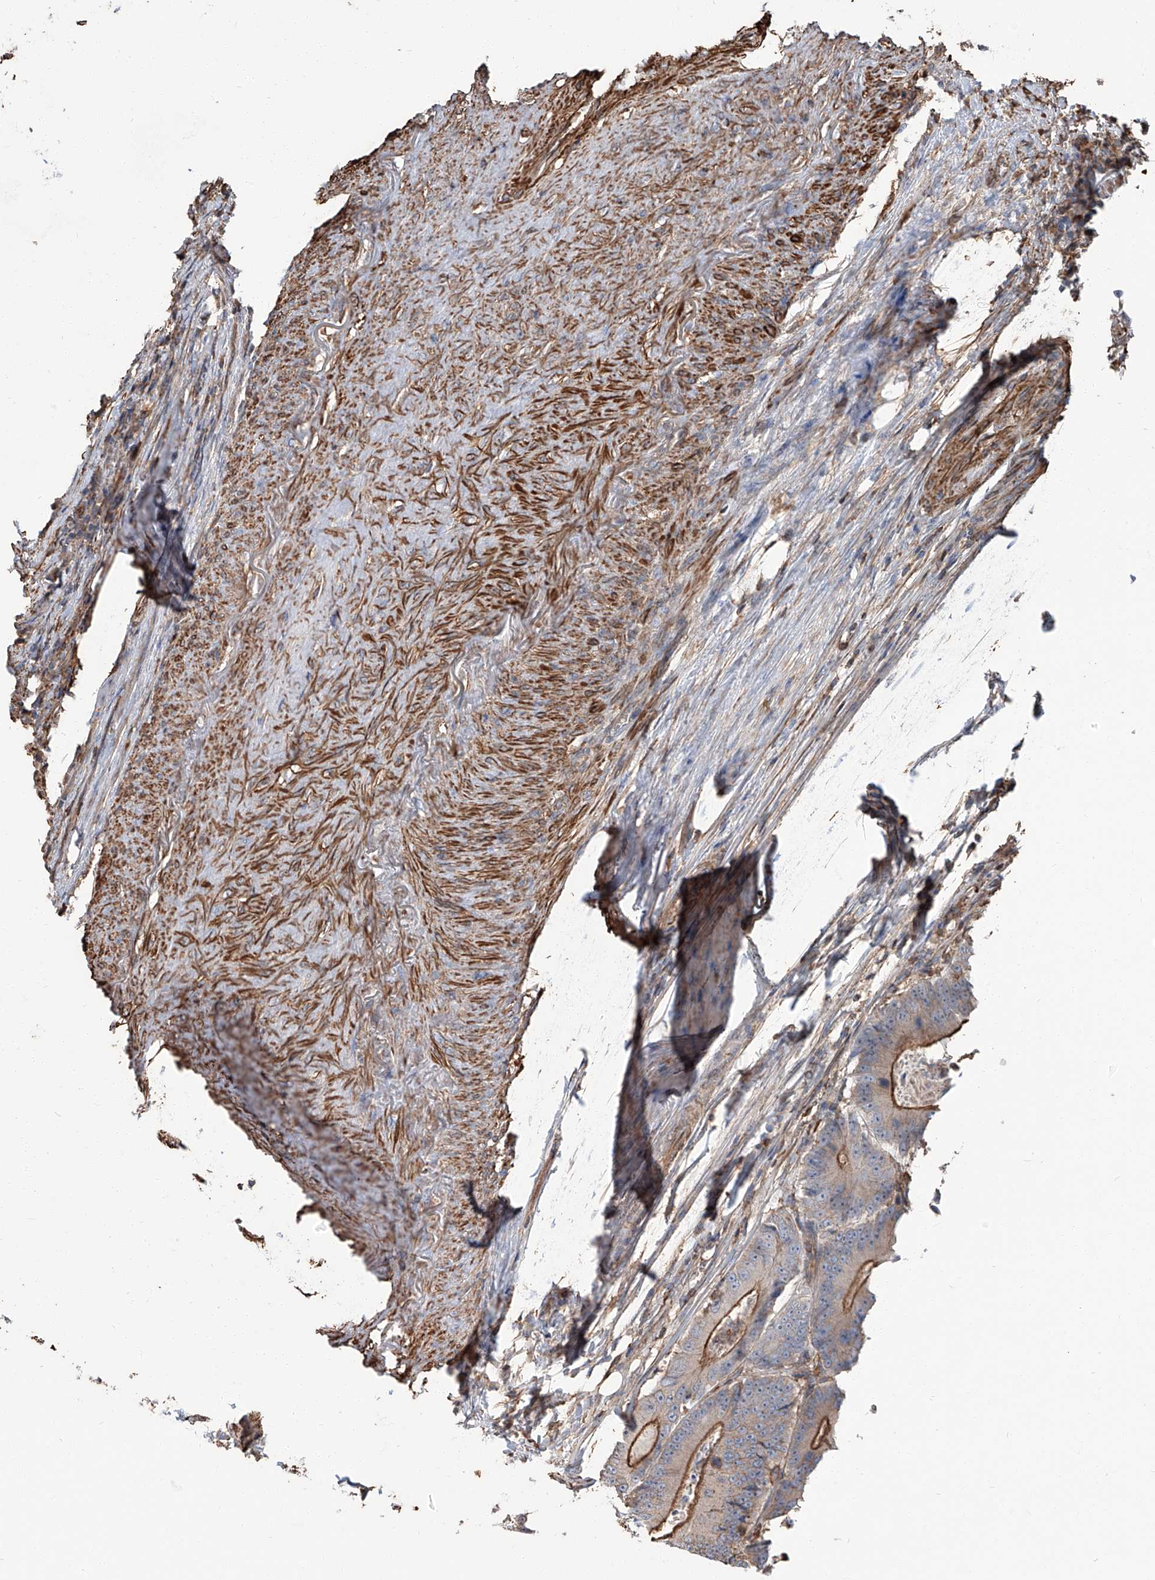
{"staining": {"intensity": "moderate", "quantity": "25%-75%", "location": "cytoplasmic/membranous"}, "tissue": "colorectal cancer", "cell_type": "Tumor cells", "image_type": "cancer", "snomed": [{"axis": "morphology", "description": "Adenocarcinoma, NOS"}, {"axis": "topography", "description": "Colon"}], "caption": "Immunohistochemistry staining of adenocarcinoma (colorectal), which demonstrates medium levels of moderate cytoplasmic/membranous expression in about 25%-75% of tumor cells indicating moderate cytoplasmic/membranous protein expression. The staining was performed using DAB (3,3'-diaminobenzidine) (brown) for protein detection and nuclei were counterstained in hematoxylin (blue).", "gene": "PIEZO2", "patient": {"sex": "male", "age": 83}}